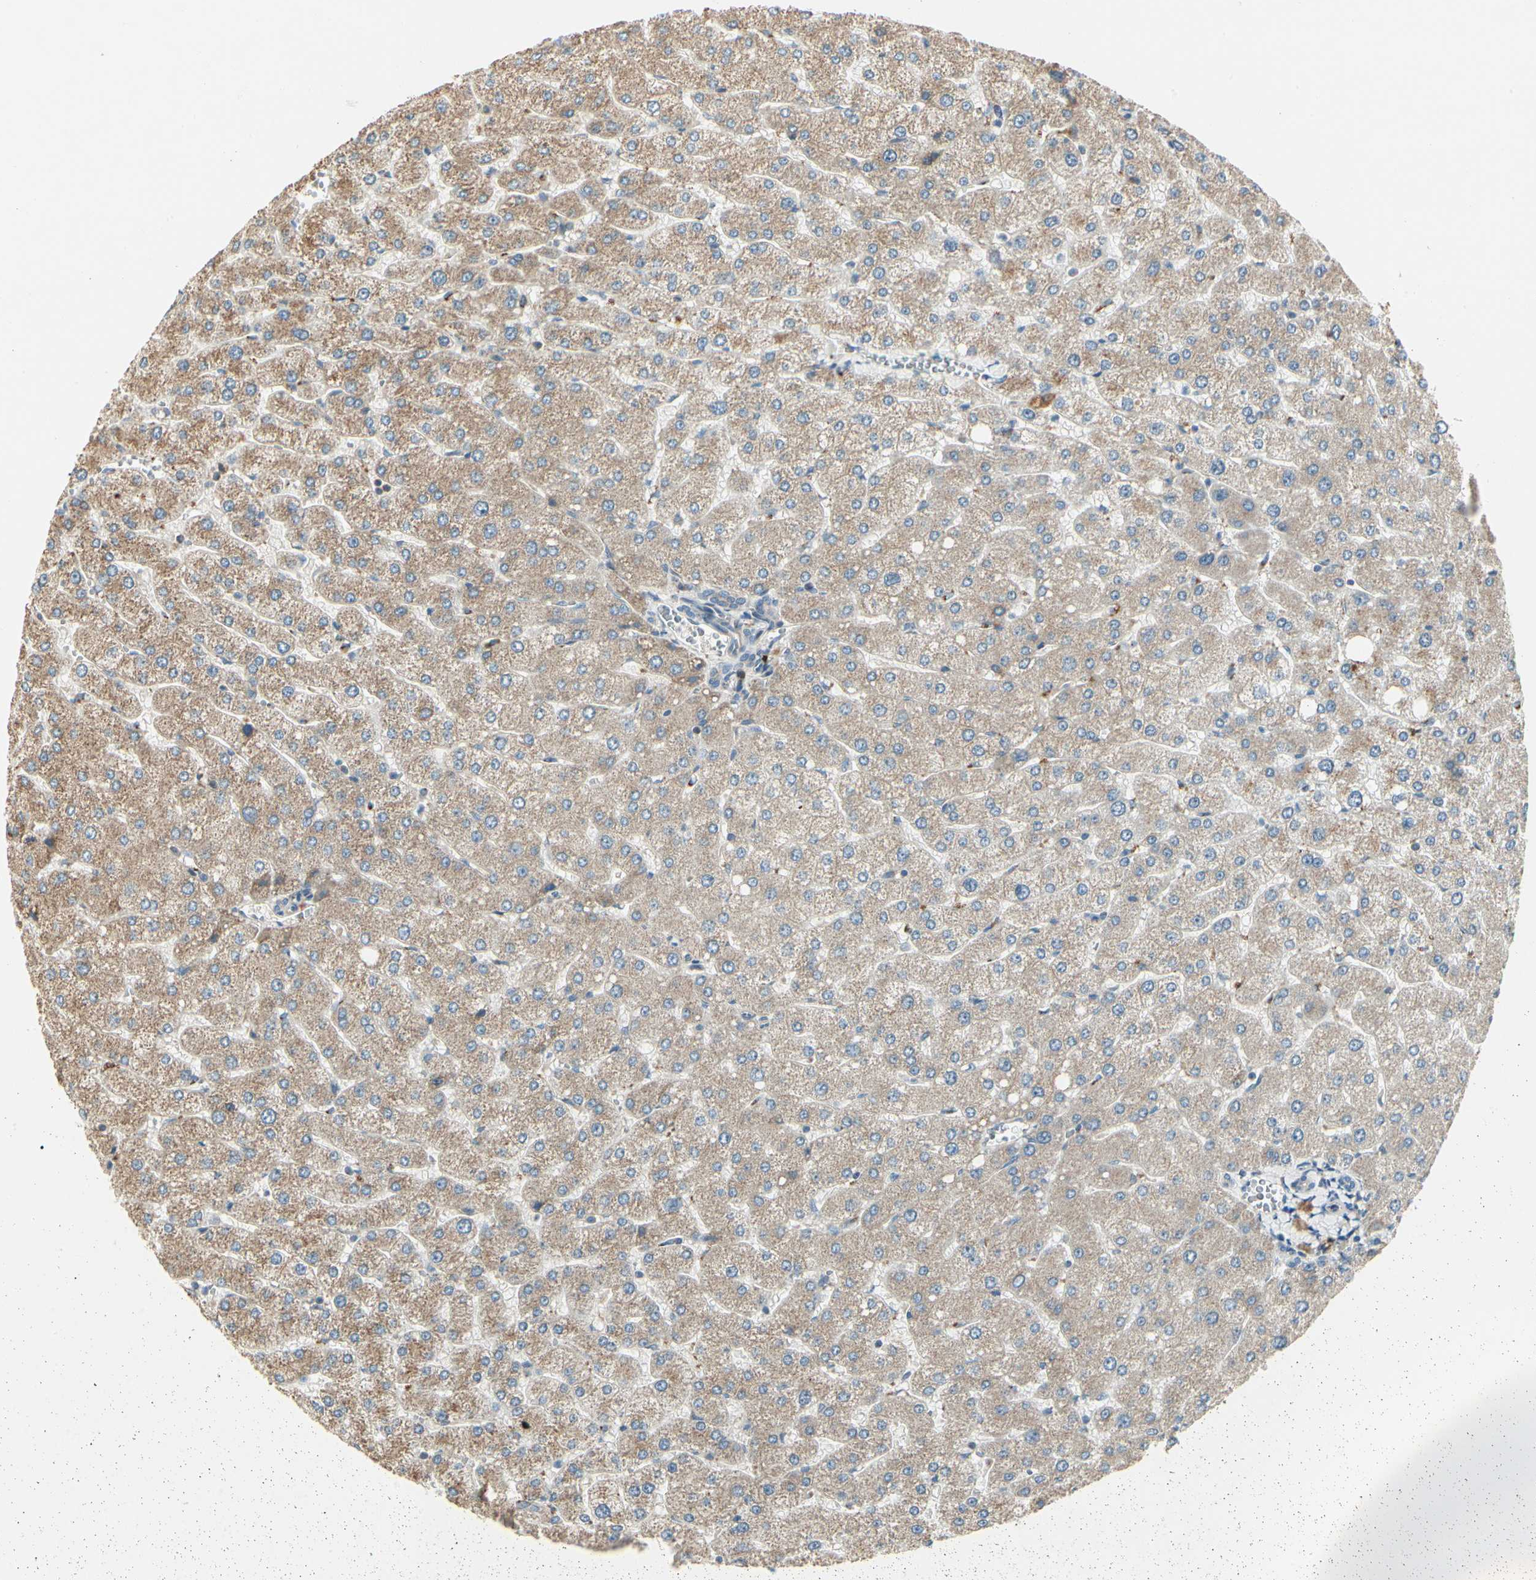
{"staining": {"intensity": "weak", "quantity": ">75%", "location": "cytoplasmic/membranous"}, "tissue": "liver", "cell_type": "Cholangiocytes", "image_type": "normal", "snomed": [{"axis": "morphology", "description": "Normal tissue, NOS"}, {"axis": "topography", "description": "Liver"}], "caption": "This micrograph displays unremarkable liver stained with IHC to label a protein in brown. The cytoplasmic/membranous of cholangiocytes show weak positivity for the protein. Nuclei are counter-stained blue.", "gene": "ABCA3", "patient": {"sex": "male", "age": 55}}